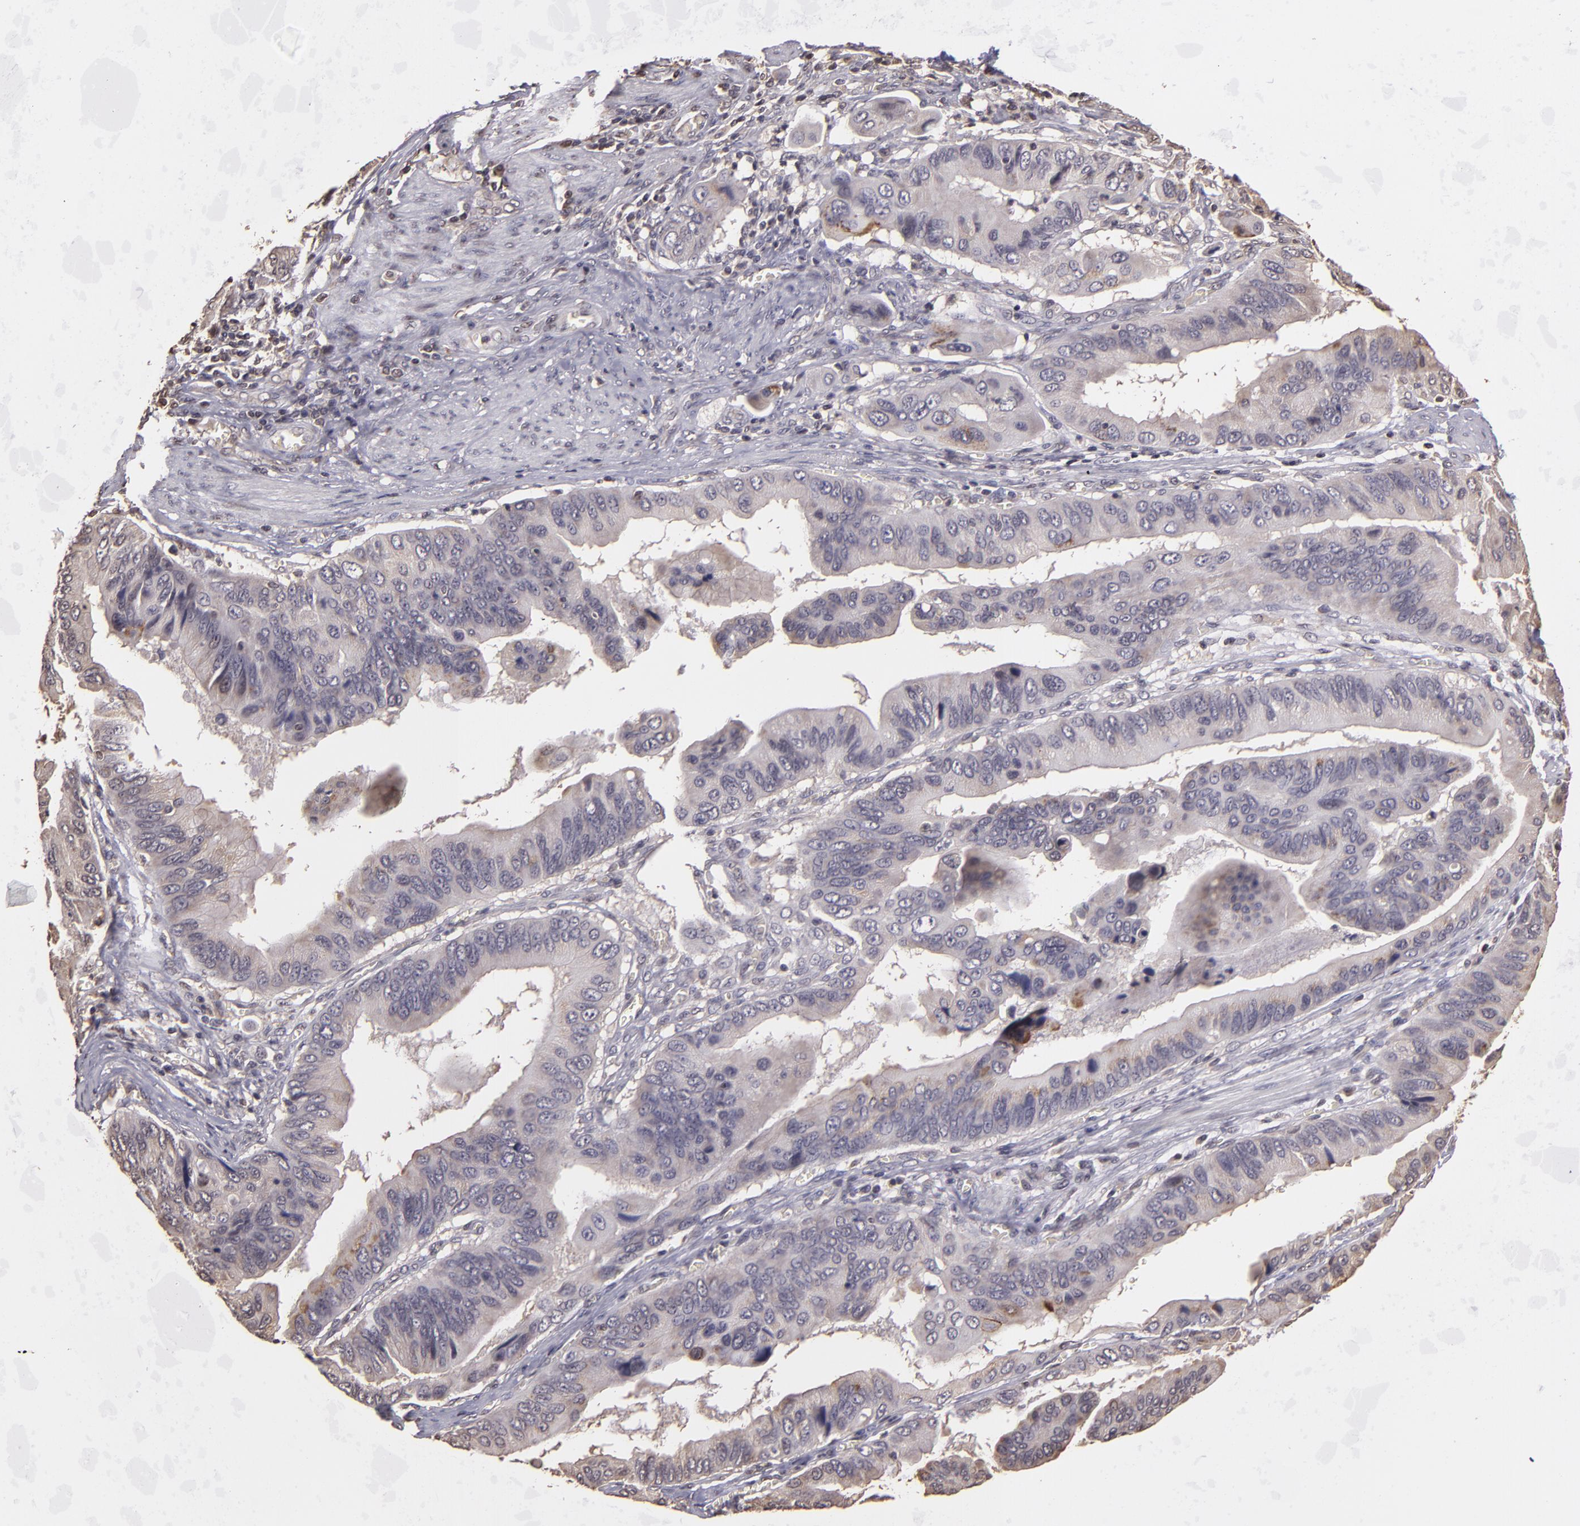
{"staining": {"intensity": "negative", "quantity": "none", "location": "none"}, "tissue": "stomach cancer", "cell_type": "Tumor cells", "image_type": "cancer", "snomed": [{"axis": "morphology", "description": "Adenocarcinoma, NOS"}, {"axis": "topography", "description": "Stomach, upper"}], "caption": "IHC image of stomach cancer stained for a protein (brown), which shows no expression in tumor cells.", "gene": "ARPC2", "patient": {"sex": "male", "age": 80}}